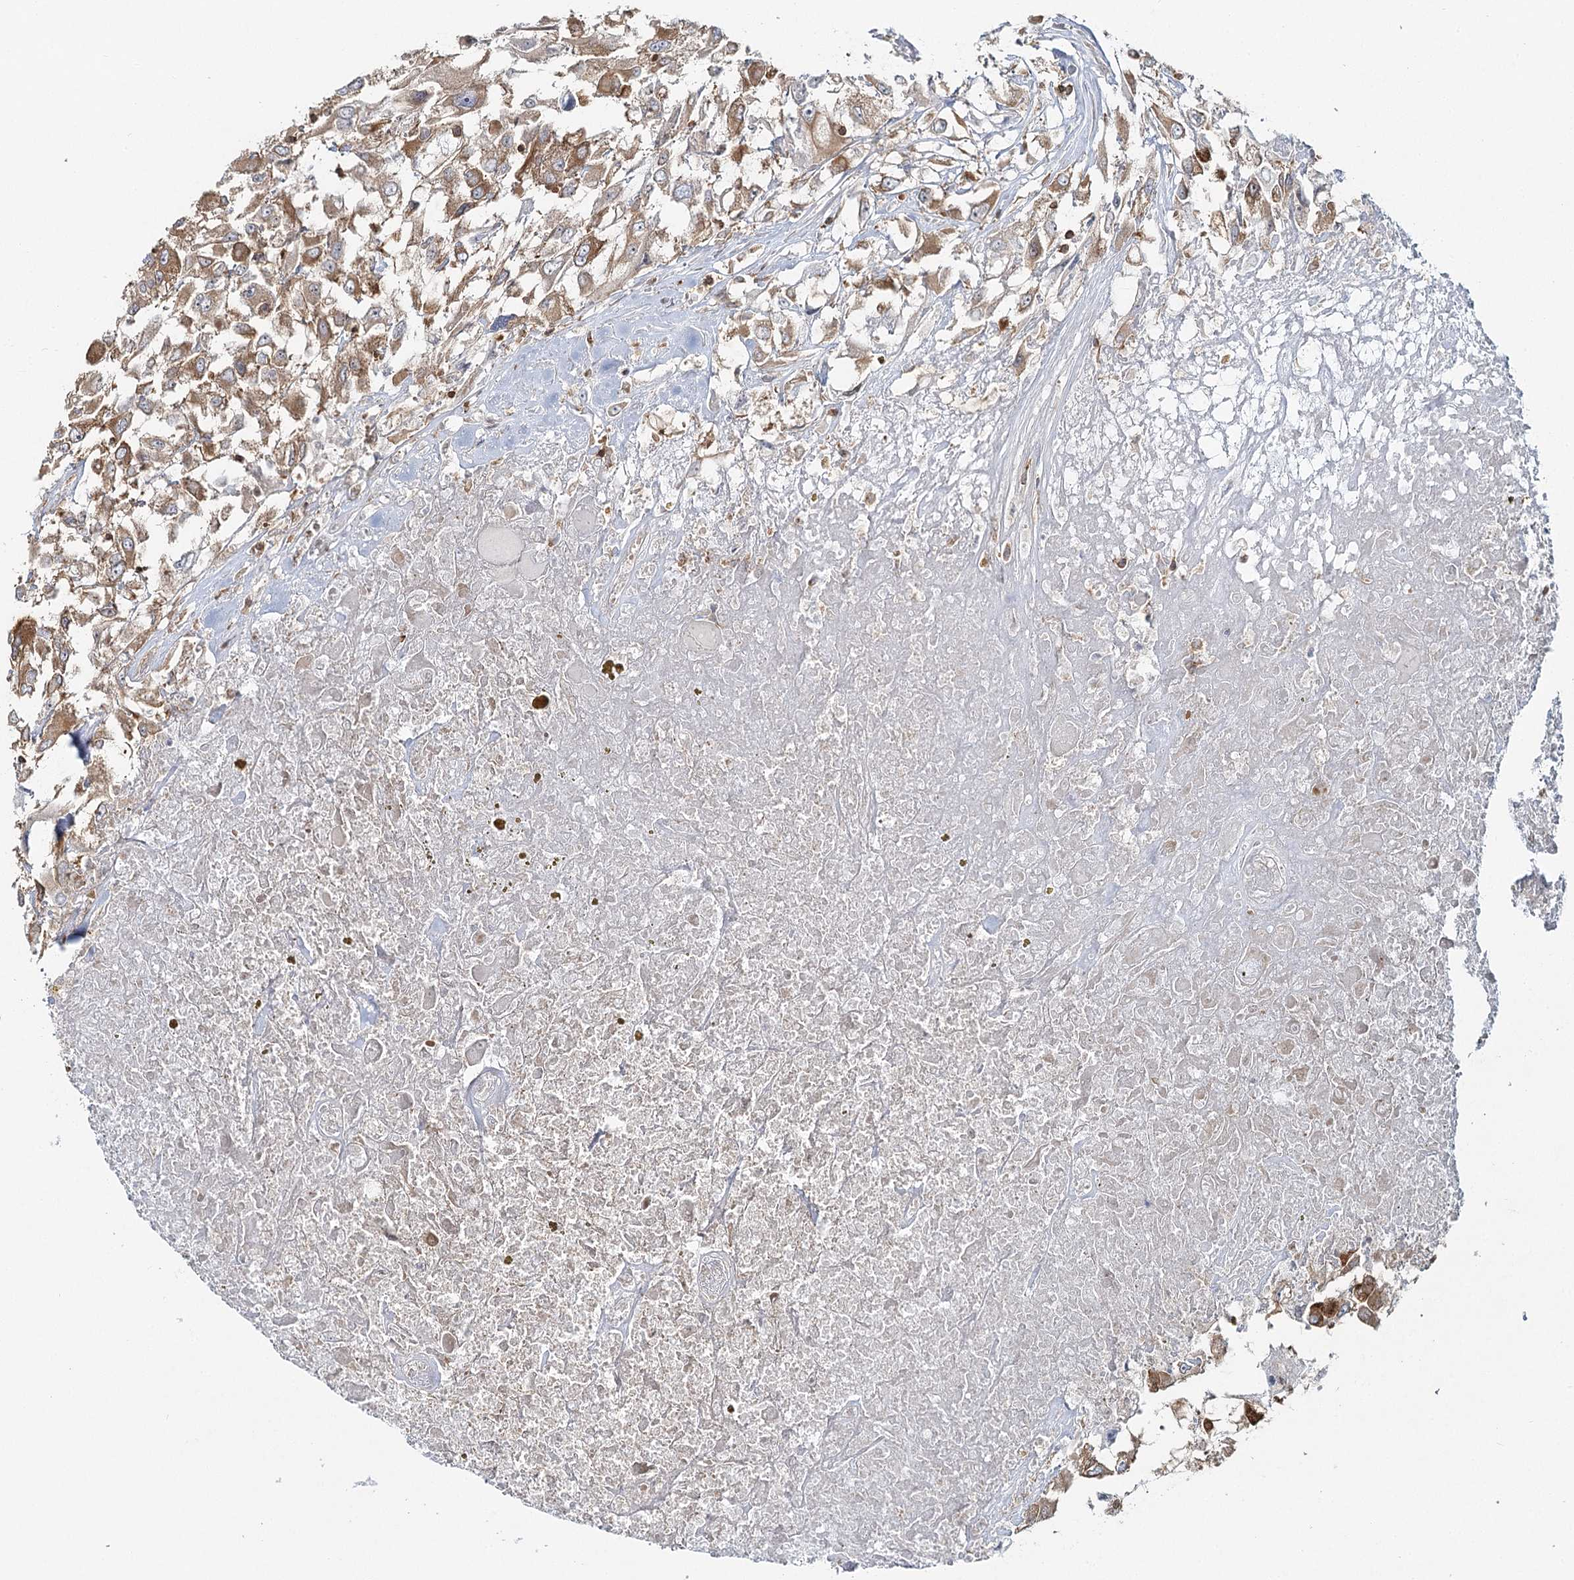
{"staining": {"intensity": "moderate", "quantity": ">75%", "location": "cytoplasmic/membranous"}, "tissue": "renal cancer", "cell_type": "Tumor cells", "image_type": "cancer", "snomed": [{"axis": "morphology", "description": "Adenocarcinoma, NOS"}, {"axis": "topography", "description": "Kidney"}], "caption": "Renal cancer (adenocarcinoma) stained with a brown dye shows moderate cytoplasmic/membranous positive expression in about >75% of tumor cells.", "gene": "FAM120B", "patient": {"sex": "female", "age": 52}}